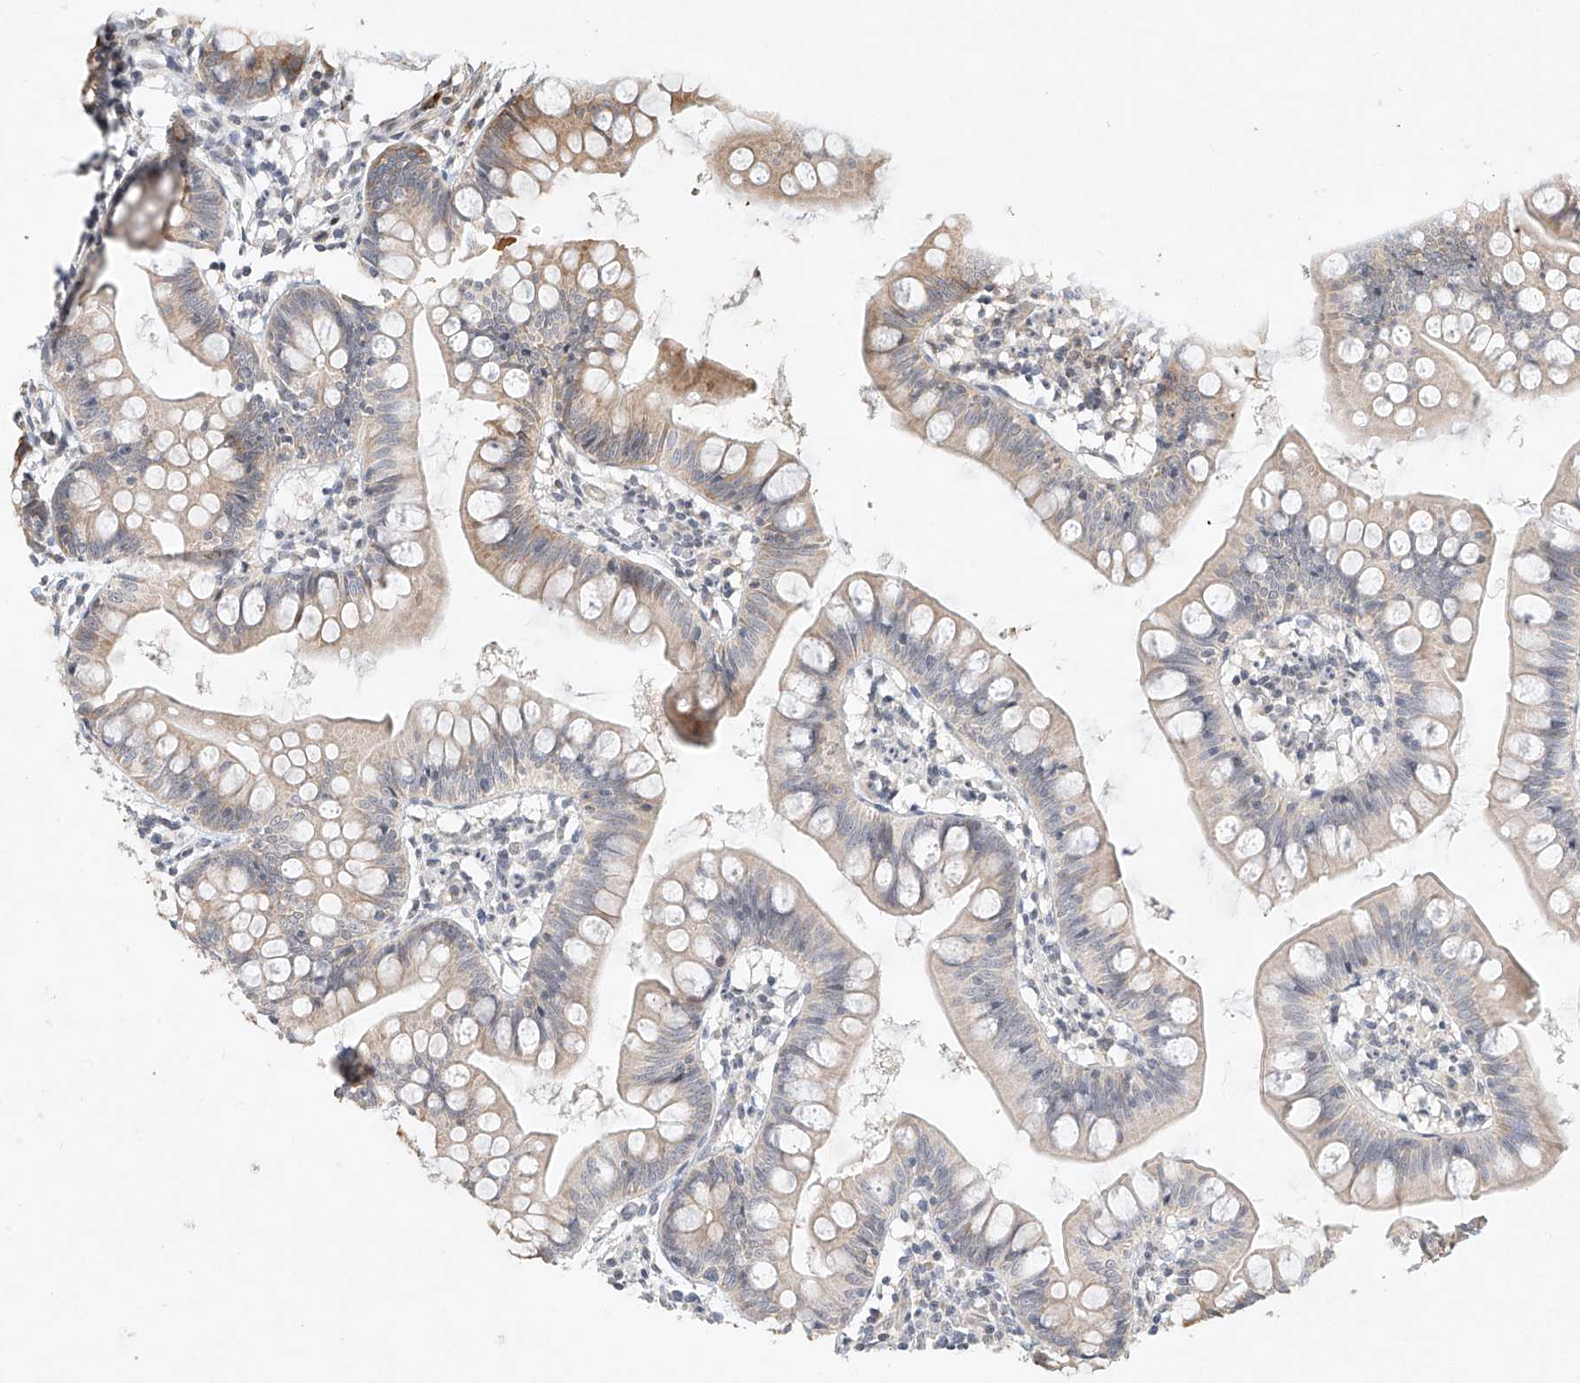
{"staining": {"intensity": "weak", "quantity": "<25%", "location": "cytoplasmic/membranous"}, "tissue": "small intestine", "cell_type": "Glandular cells", "image_type": "normal", "snomed": [{"axis": "morphology", "description": "Normal tissue, NOS"}, {"axis": "topography", "description": "Small intestine"}], "caption": "Immunohistochemistry image of normal small intestine: small intestine stained with DAB displays no significant protein staining in glandular cells.", "gene": "TASP1", "patient": {"sex": "male", "age": 7}}